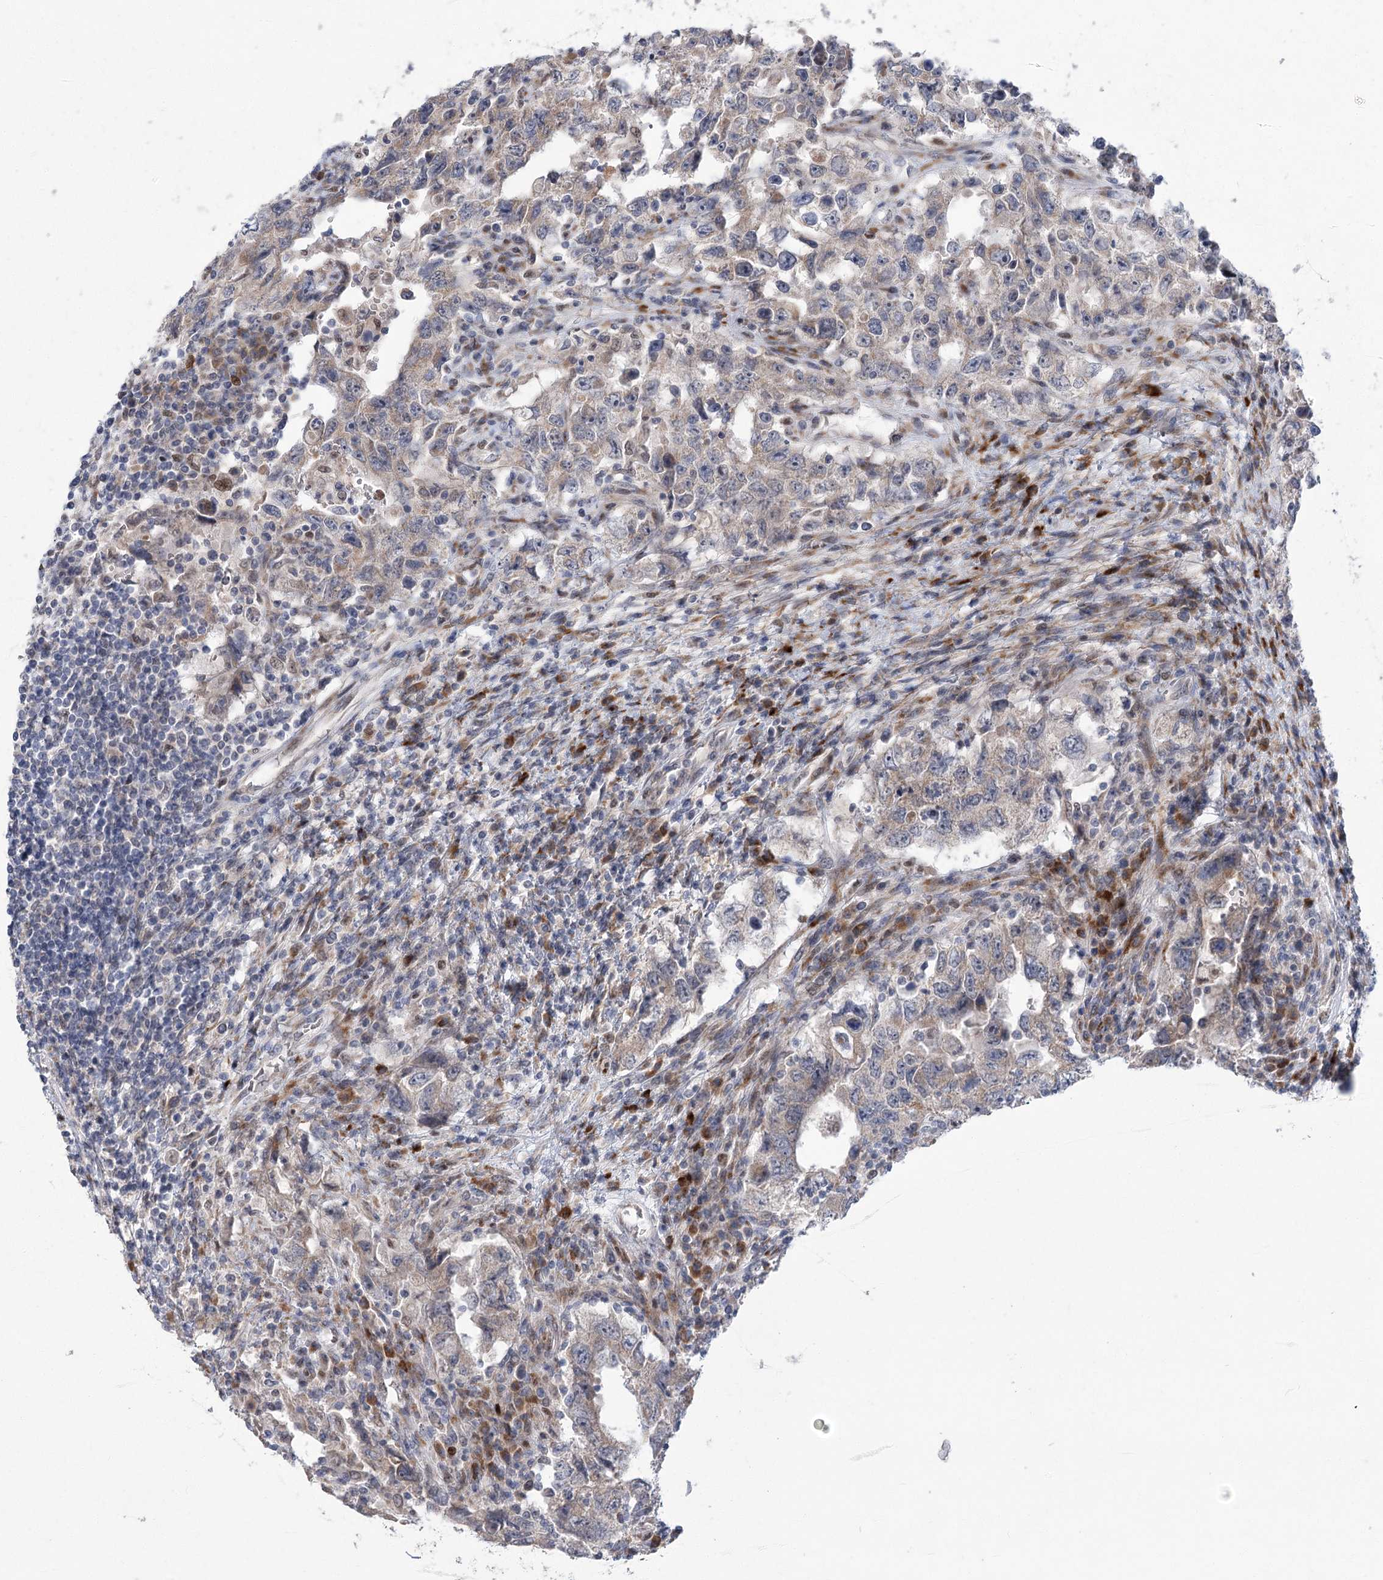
{"staining": {"intensity": "weak", "quantity": "<25%", "location": "cytoplasmic/membranous"}, "tissue": "testis cancer", "cell_type": "Tumor cells", "image_type": "cancer", "snomed": [{"axis": "morphology", "description": "Carcinoma, Embryonal, NOS"}, {"axis": "topography", "description": "Testis"}], "caption": "The immunohistochemistry image has no significant positivity in tumor cells of embryonal carcinoma (testis) tissue. Nuclei are stained in blue.", "gene": "GCNT4", "patient": {"sex": "male", "age": 26}}